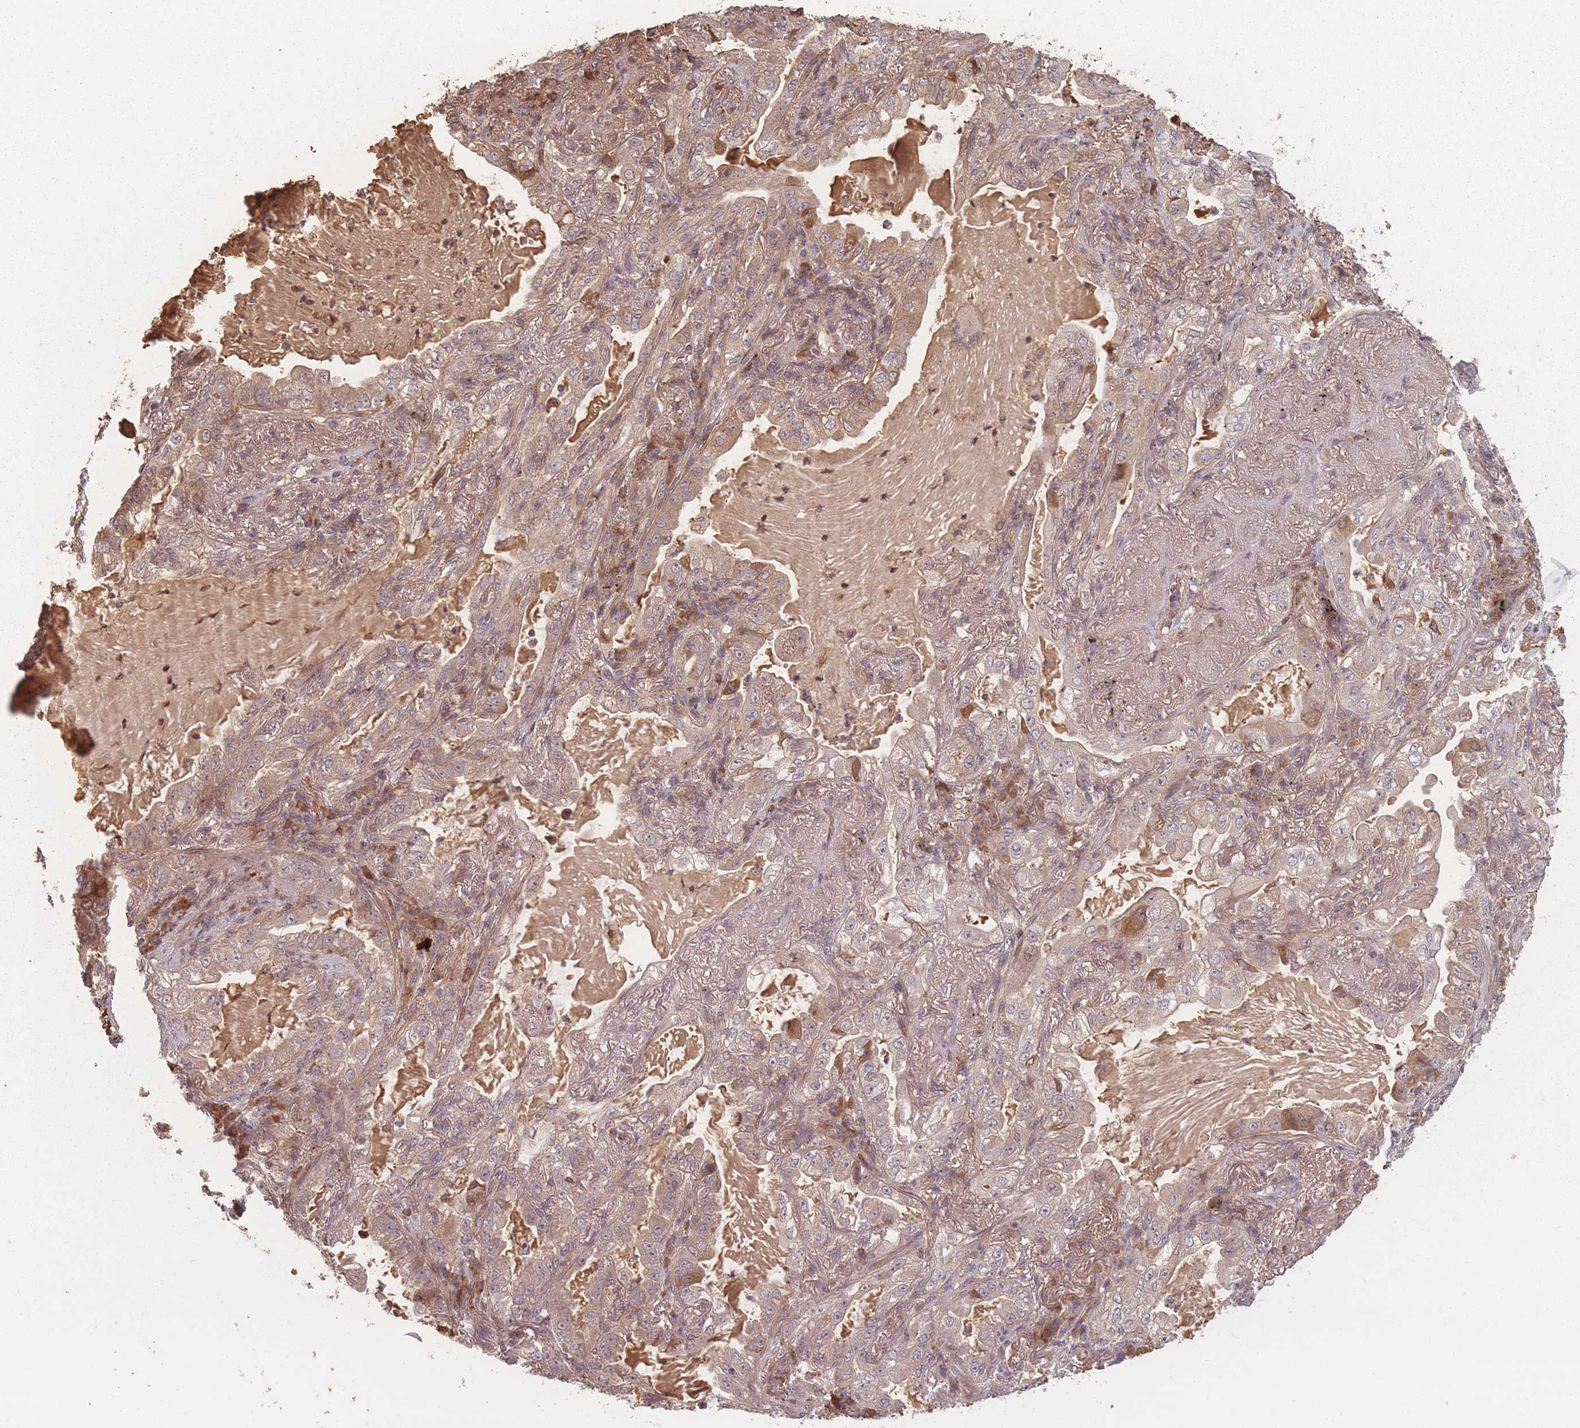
{"staining": {"intensity": "weak", "quantity": "25%-75%", "location": "cytoplasmic/membranous"}, "tissue": "lung cancer", "cell_type": "Tumor cells", "image_type": "cancer", "snomed": [{"axis": "morphology", "description": "Adenocarcinoma, NOS"}, {"axis": "topography", "description": "Lung"}], "caption": "Weak cytoplasmic/membranous protein staining is seen in about 25%-75% of tumor cells in adenocarcinoma (lung). Ihc stains the protein in brown and the nuclei are stained blue.", "gene": "HAGH", "patient": {"sex": "female", "age": 73}}